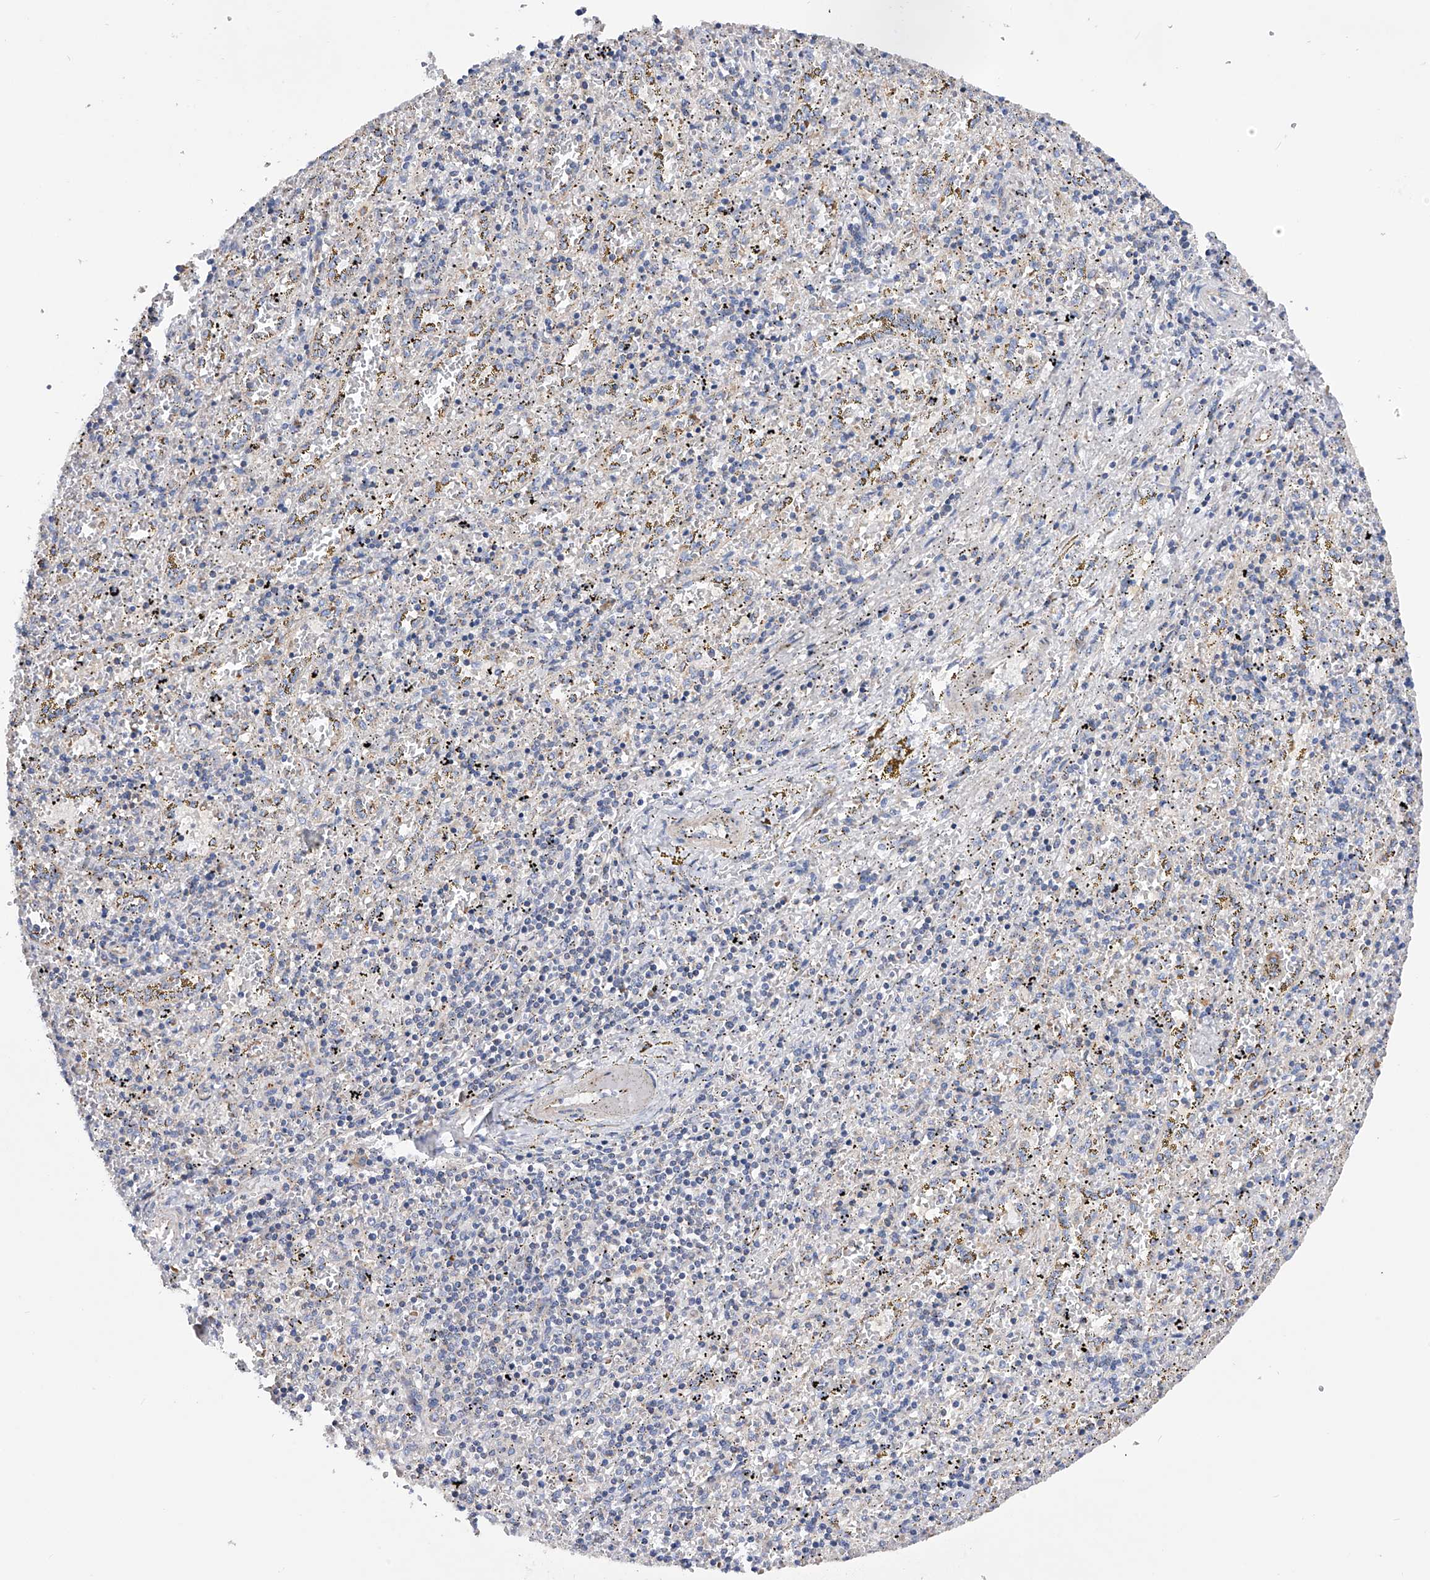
{"staining": {"intensity": "negative", "quantity": "none", "location": "none"}, "tissue": "spleen", "cell_type": "Cells in red pulp", "image_type": "normal", "snomed": [{"axis": "morphology", "description": "Normal tissue, NOS"}, {"axis": "topography", "description": "Spleen"}], "caption": "Immunohistochemistry of unremarkable human spleen displays no positivity in cells in red pulp. The staining was performed using DAB to visualize the protein expression in brown, while the nuclei were stained in blue with hematoxylin (Magnification: 20x).", "gene": "MLYCD", "patient": {"sex": "male", "age": 11}}